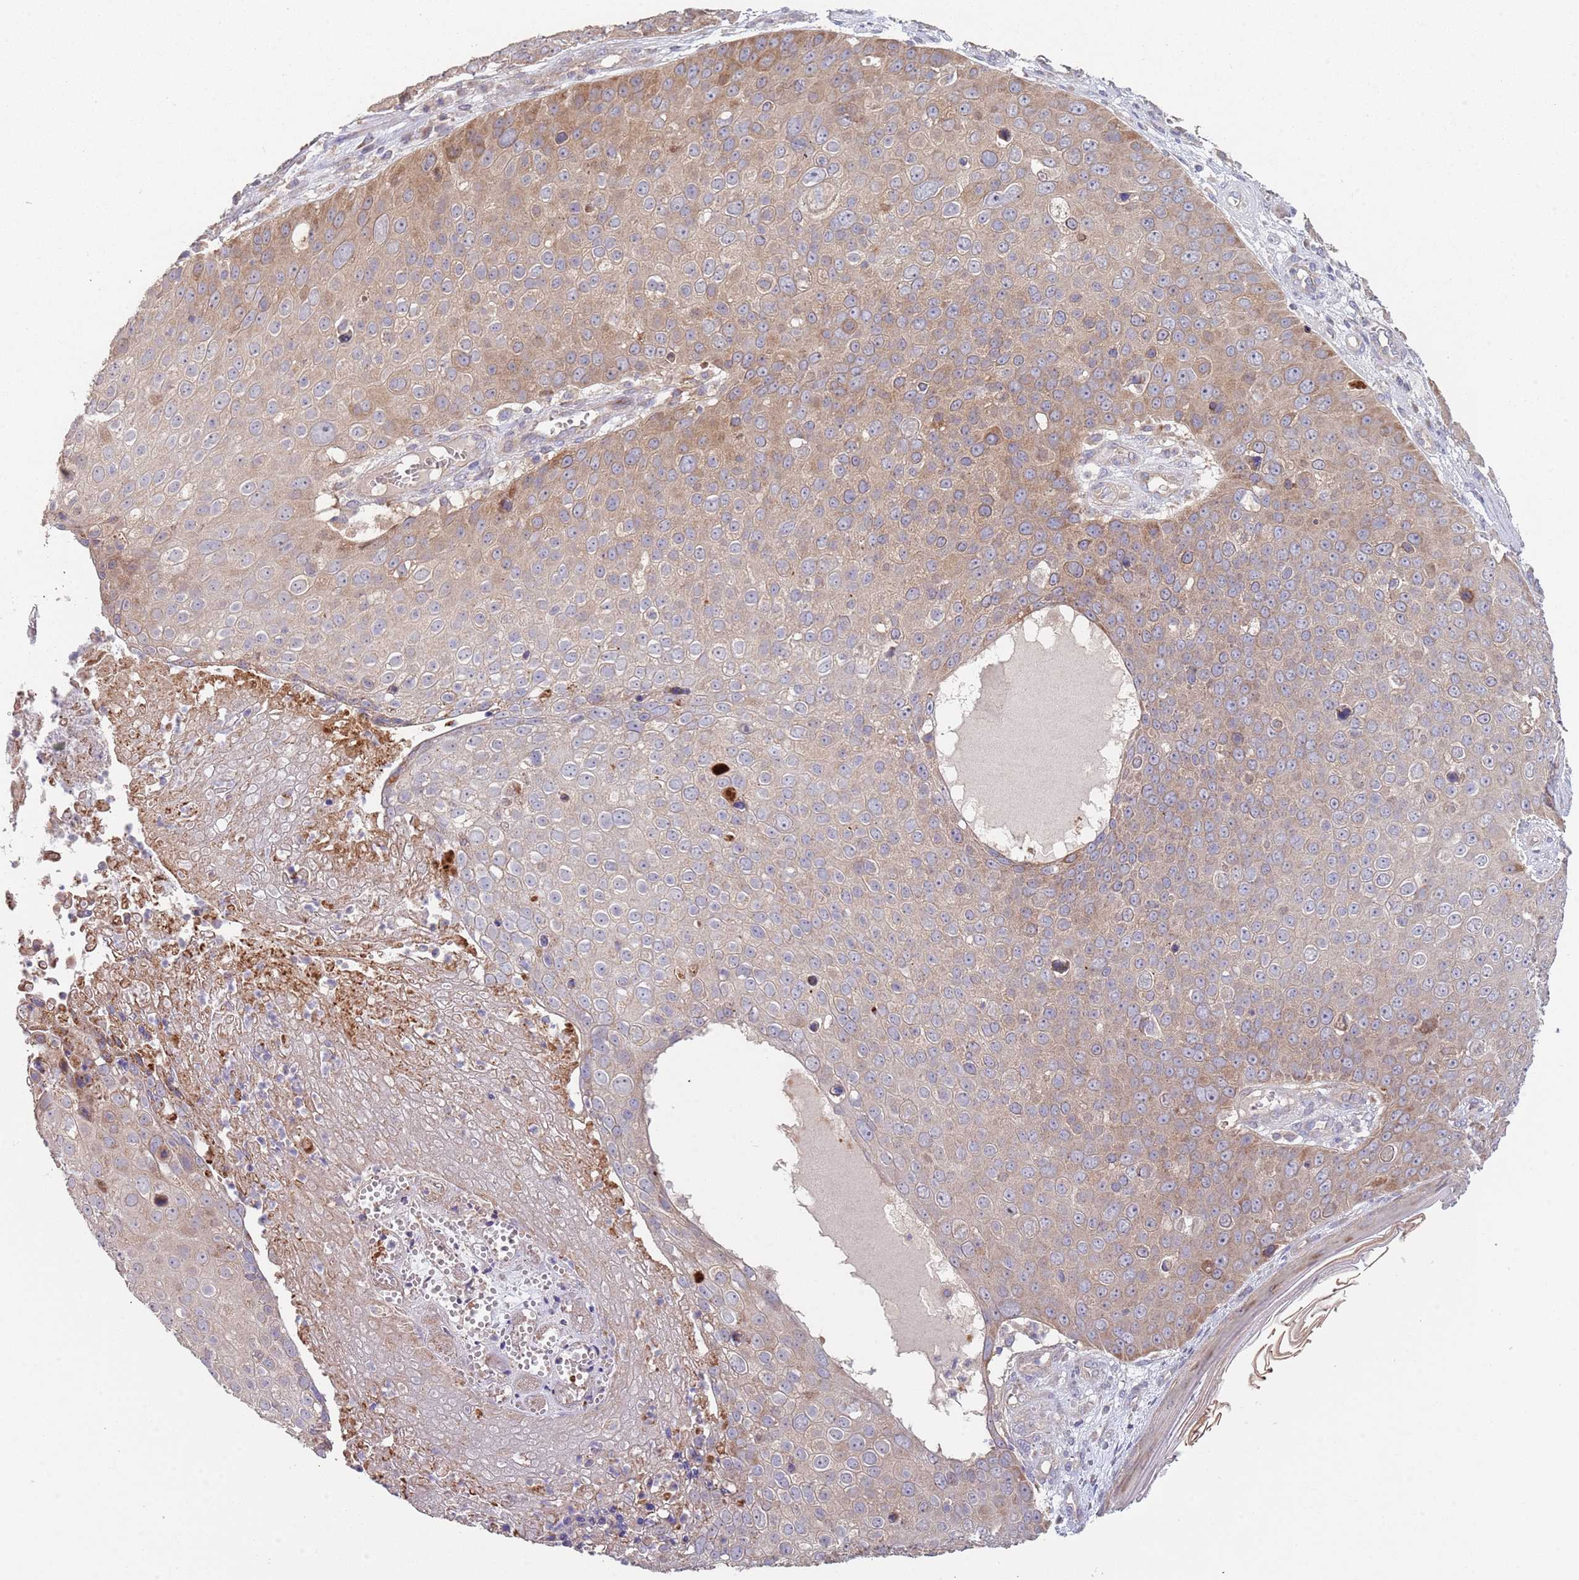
{"staining": {"intensity": "weak", "quantity": "25%-75%", "location": "cytoplasmic/membranous"}, "tissue": "skin cancer", "cell_type": "Tumor cells", "image_type": "cancer", "snomed": [{"axis": "morphology", "description": "Squamous cell carcinoma, NOS"}, {"axis": "topography", "description": "Skin"}], "caption": "A photomicrograph showing weak cytoplasmic/membranous positivity in approximately 25%-75% of tumor cells in skin cancer, as visualized by brown immunohistochemical staining.", "gene": "ABCC10", "patient": {"sex": "male", "age": 71}}